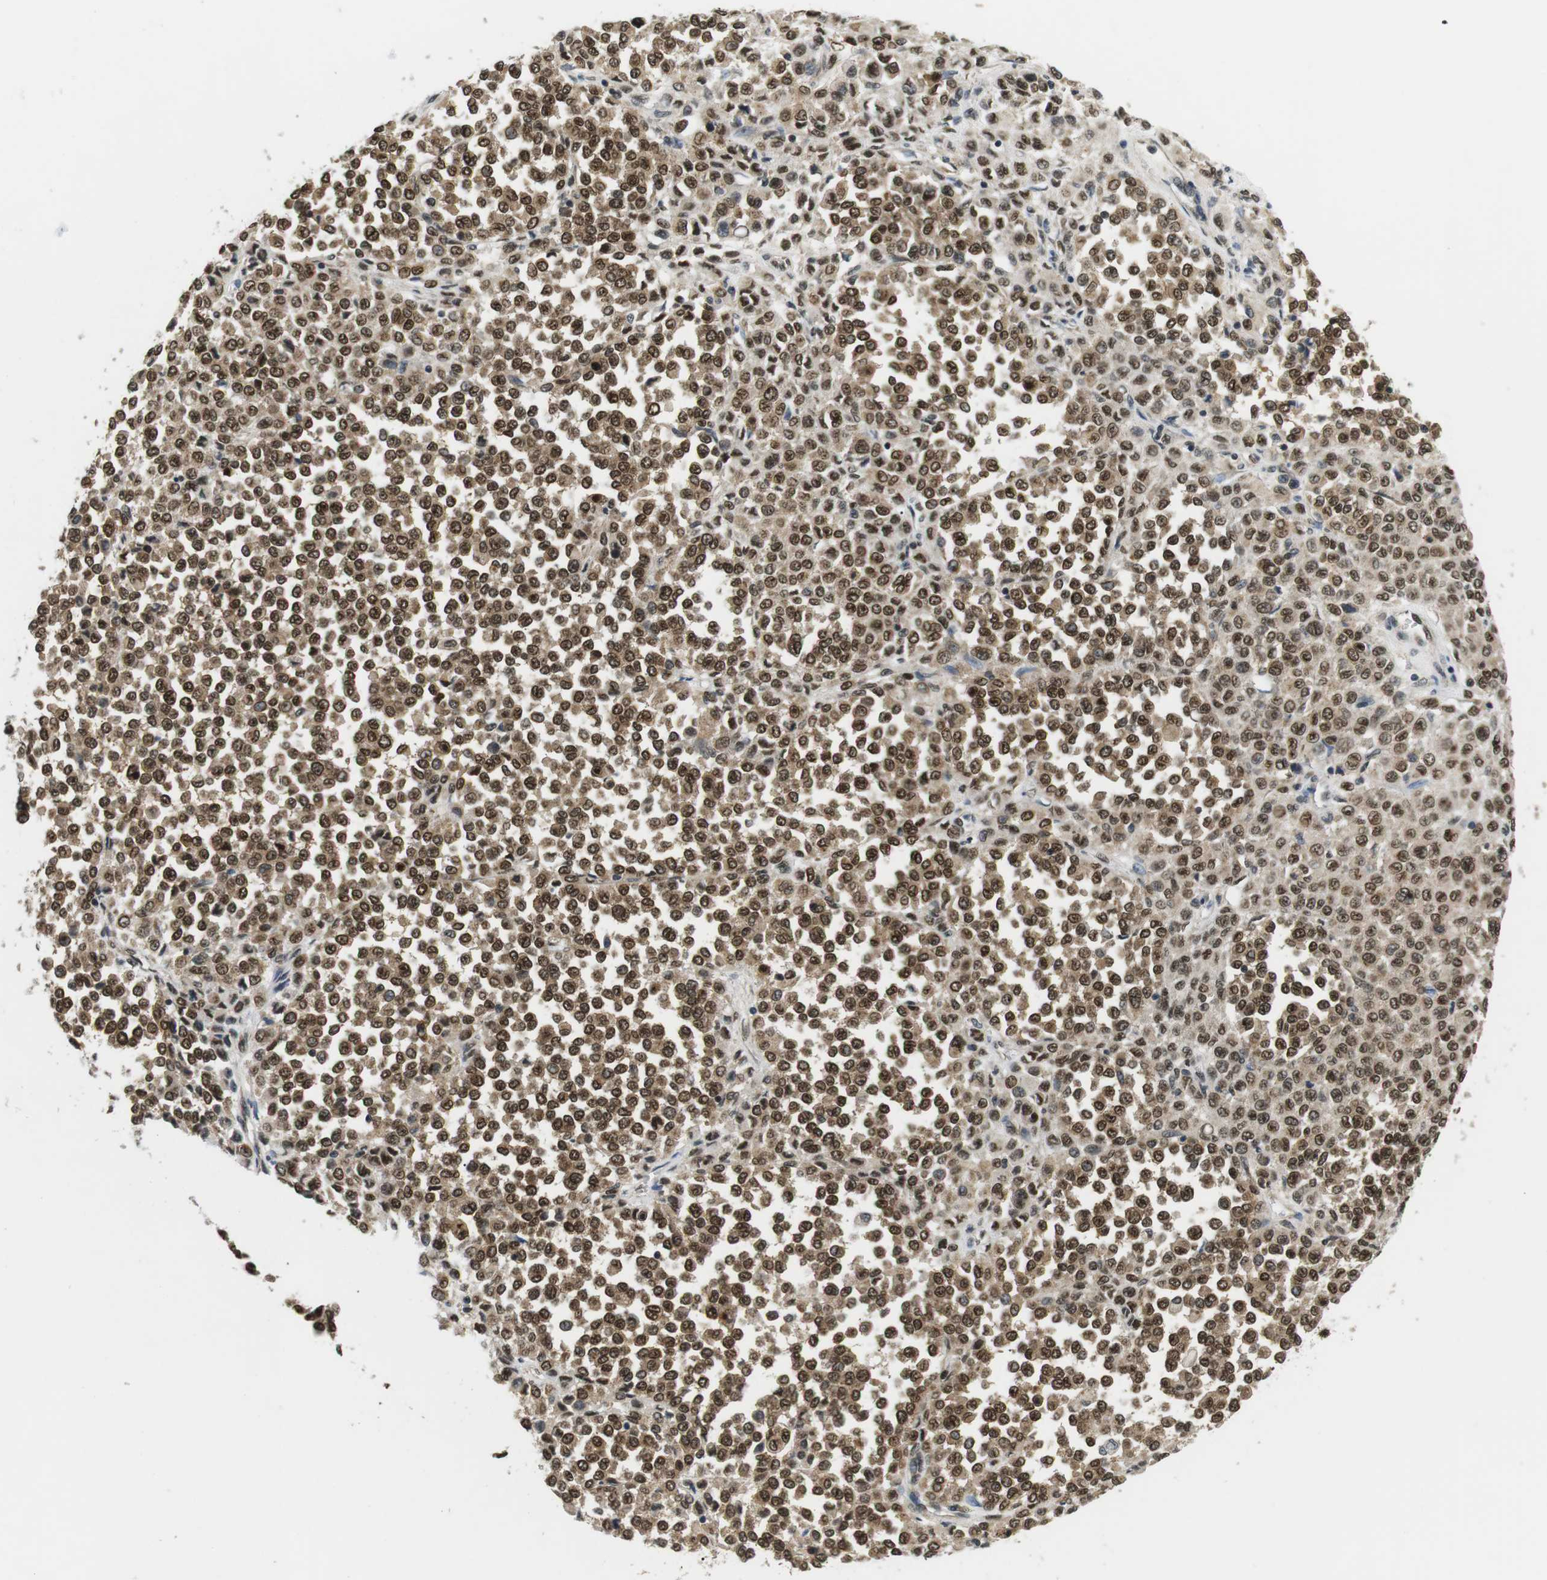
{"staining": {"intensity": "strong", "quantity": ">75%", "location": "cytoplasmic/membranous,nuclear"}, "tissue": "melanoma", "cell_type": "Tumor cells", "image_type": "cancer", "snomed": [{"axis": "morphology", "description": "Malignant melanoma, Metastatic site"}, {"axis": "topography", "description": "Pancreas"}], "caption": "About >75% of tumor cells in melanoma exhibit strong cytoplasmic/membranous and nuclear protein expression as visualized by brown immunohistochemical staining.", "gene": "CSNK2B", "patient": {"sex": "female", "age": 30}}